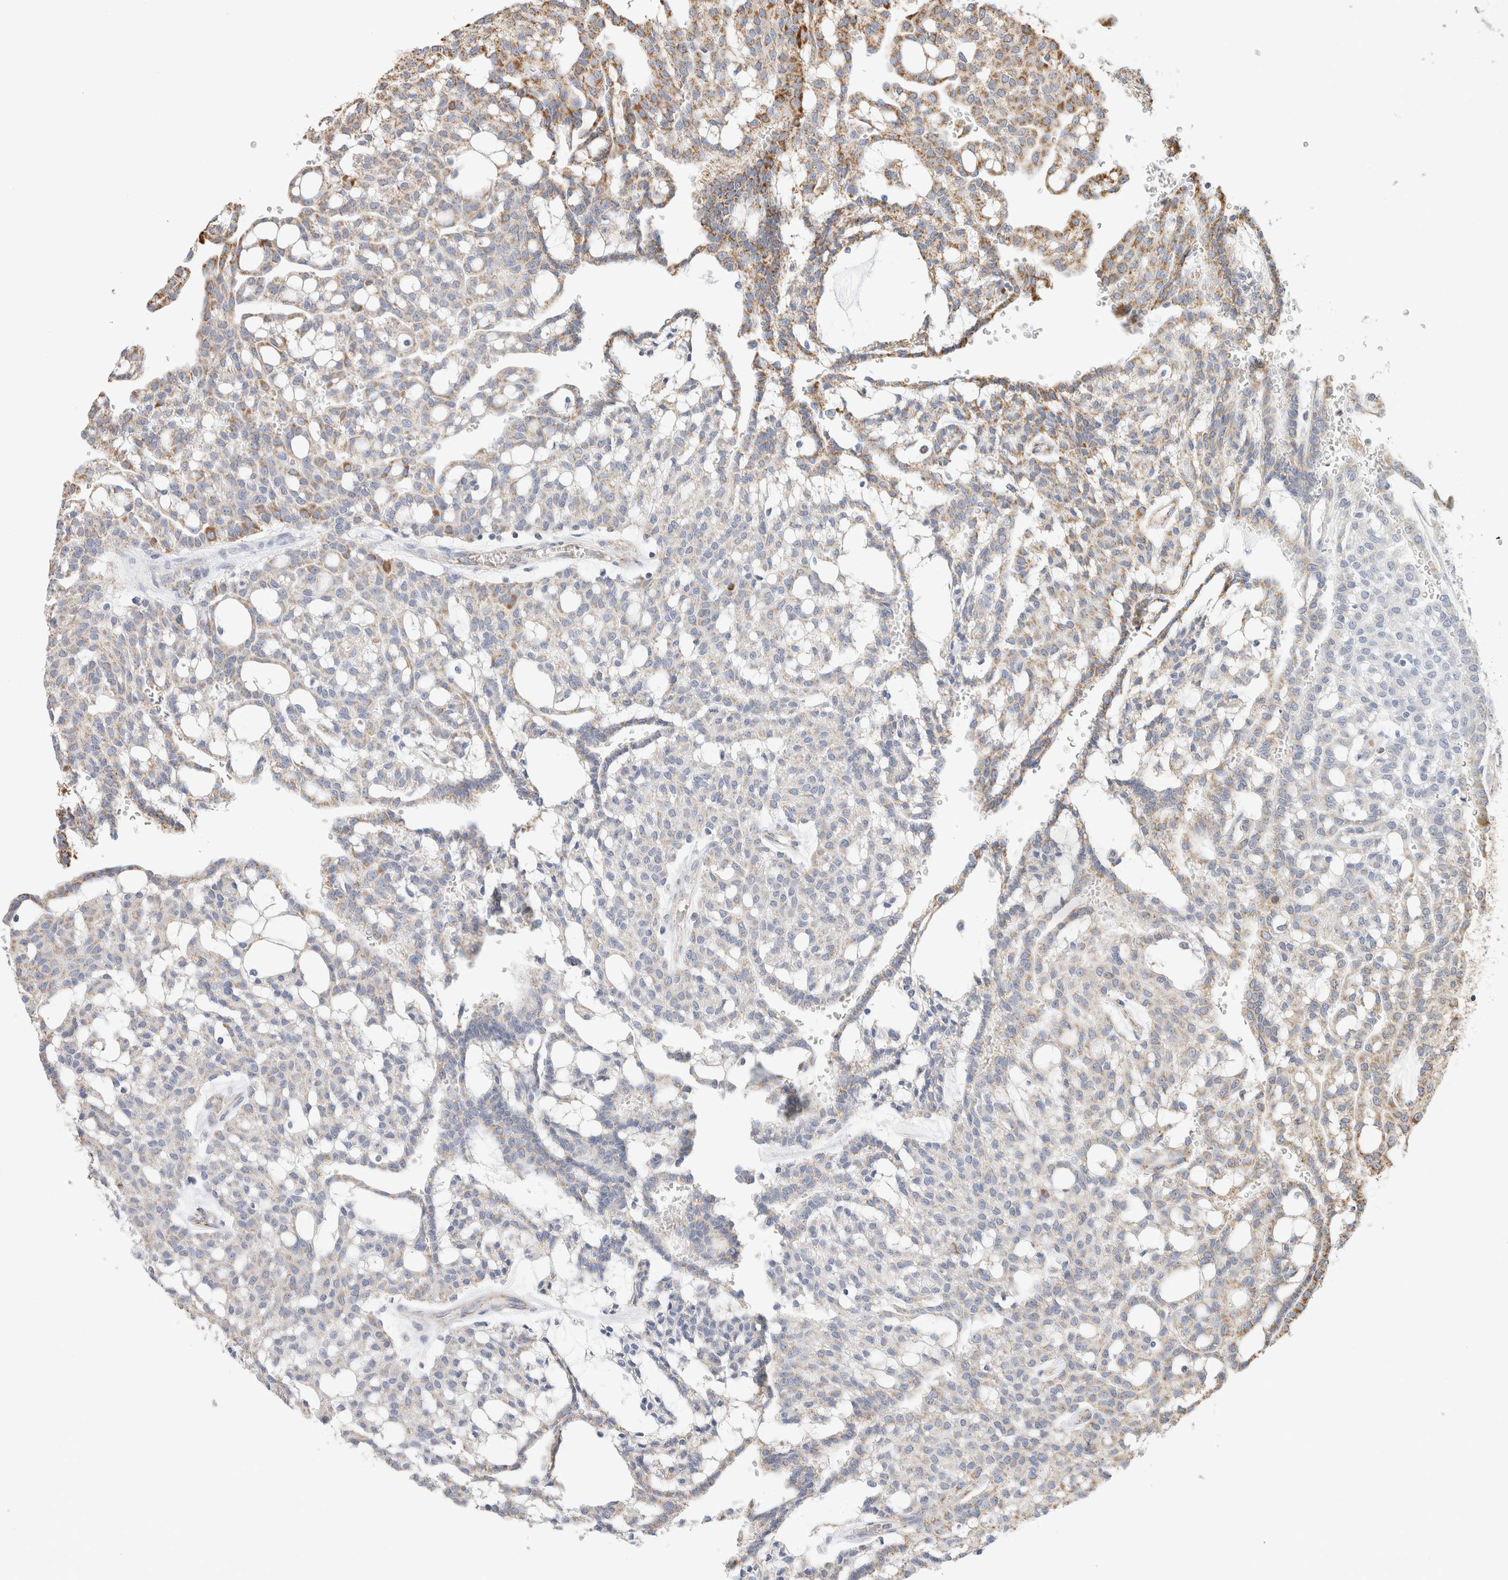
{"staining": {"intensity": "moderate", "quantity": "<25%", "location": "cytoplasmic/membranous"}, "tissue": "renal cancer", "cell_type": "Tumor cells", "image_type": "cancer", "snomed": [{"axis": "morphology", "description": "Adenocarcinoma, NOS"}, {"axis": "topography", "description": "Kidney"}], "caption": "The micrograph shows immunohistochemical staining of adenocarcinoma (renal). There is moderate cytoplasmic/membranous staining is present in approximately <25% of tumor cells.", "gene": "C1QBP", "patient": {"sex": "male", "age": 63}}